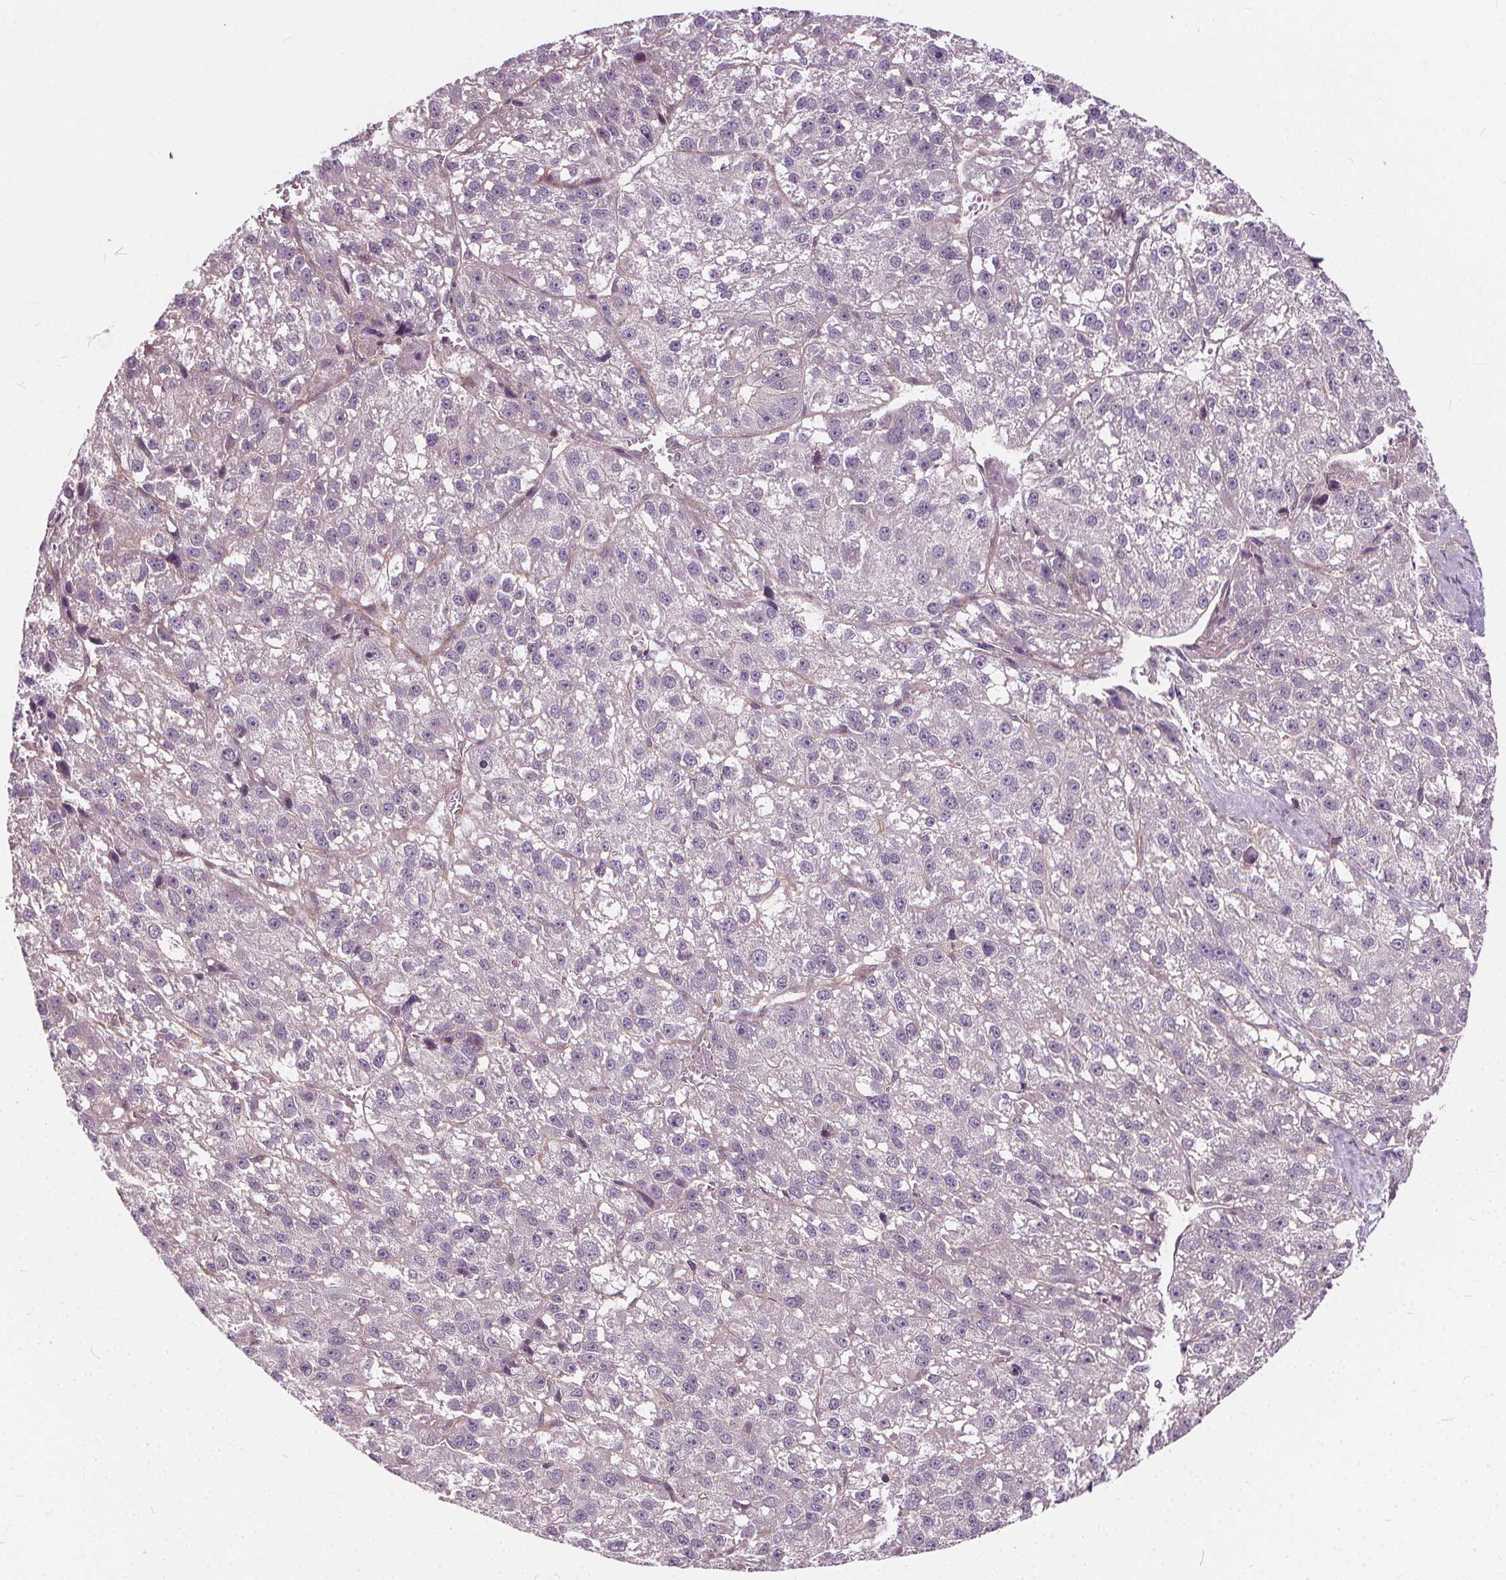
{"staining": {"intensity": "negative", "quantity": "none", "location": "none"}, "tissue": "liver cancer", "cell_type": "Tumor cells", "image_type": "cancer", "snomed": [{"axis": "morphology", "description": "Carcinoma, Hepatocellular, NOS"}, {"axis": "topography", "description": "Liver"}], "caption": "Micrograph shows no significant protein positivity in tumor cells of liver cancer. (Brightfield microscopy of DAB IHC at high magnification).", "gene": "INPP5E", "patient": {"sex": "female", "age": 70}}